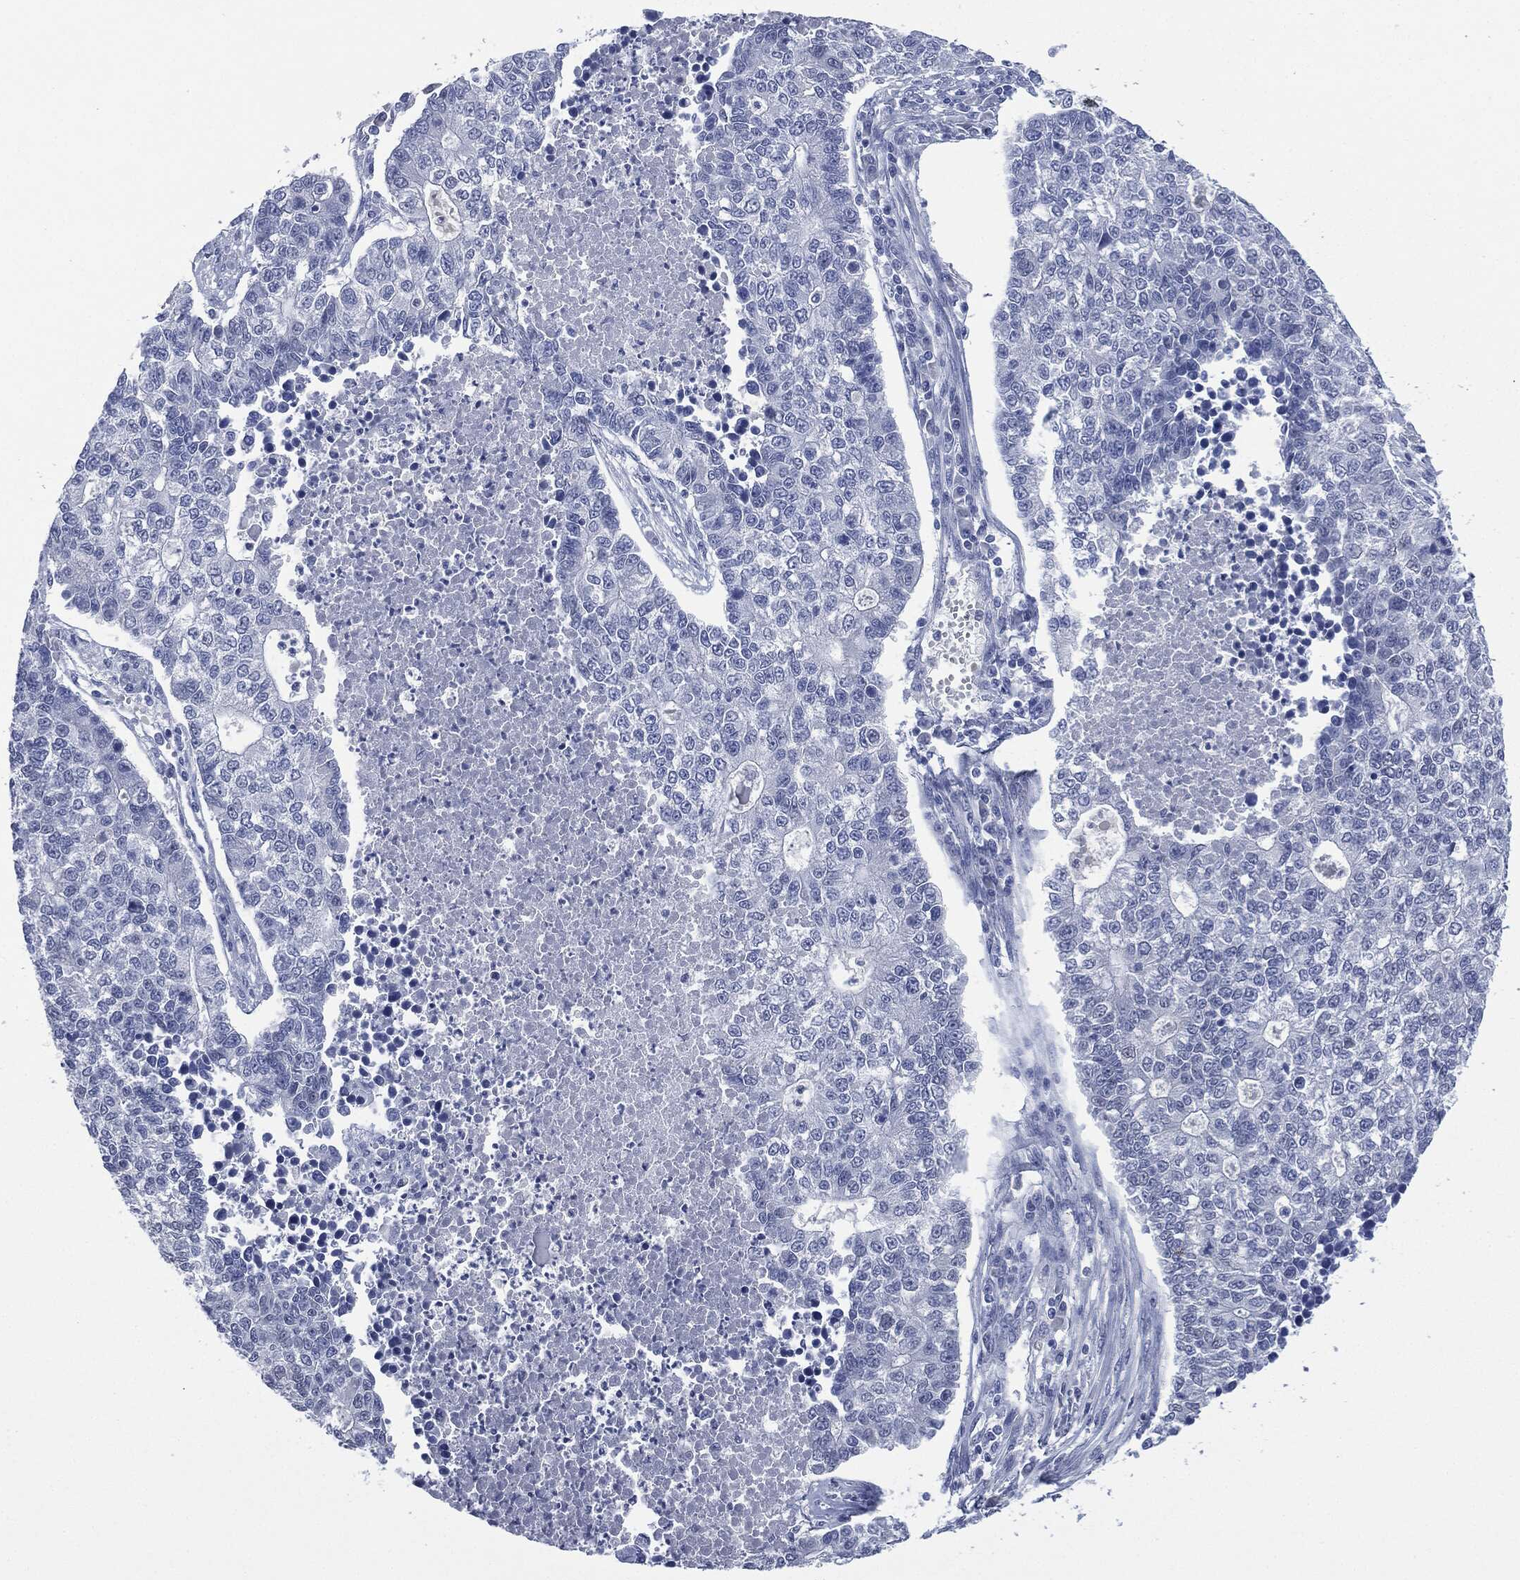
{"staining": {"intensity": "negative", "quantity": "none", "location": "none"}, "tissue": "lung cancer", "cell_type": "Tumor cells", "image_type": "cancer", "snomed": [{"axis": "morphology", "description": "Adenocarcinoma, NOS"}, {"axis": "topography", "description": "Lung"}], "caption": "There is no significant positivity in tumor cells of lung adenocarcinoma. (Stains: DAB (3,3'-diaminobenzidine) immunohistochemistry with hematoxylin counter stain, Microscopy: brightfield microscopy at high magnification).", "gene": "MUC16", "patient": {"sex": "male", "age": 57}}